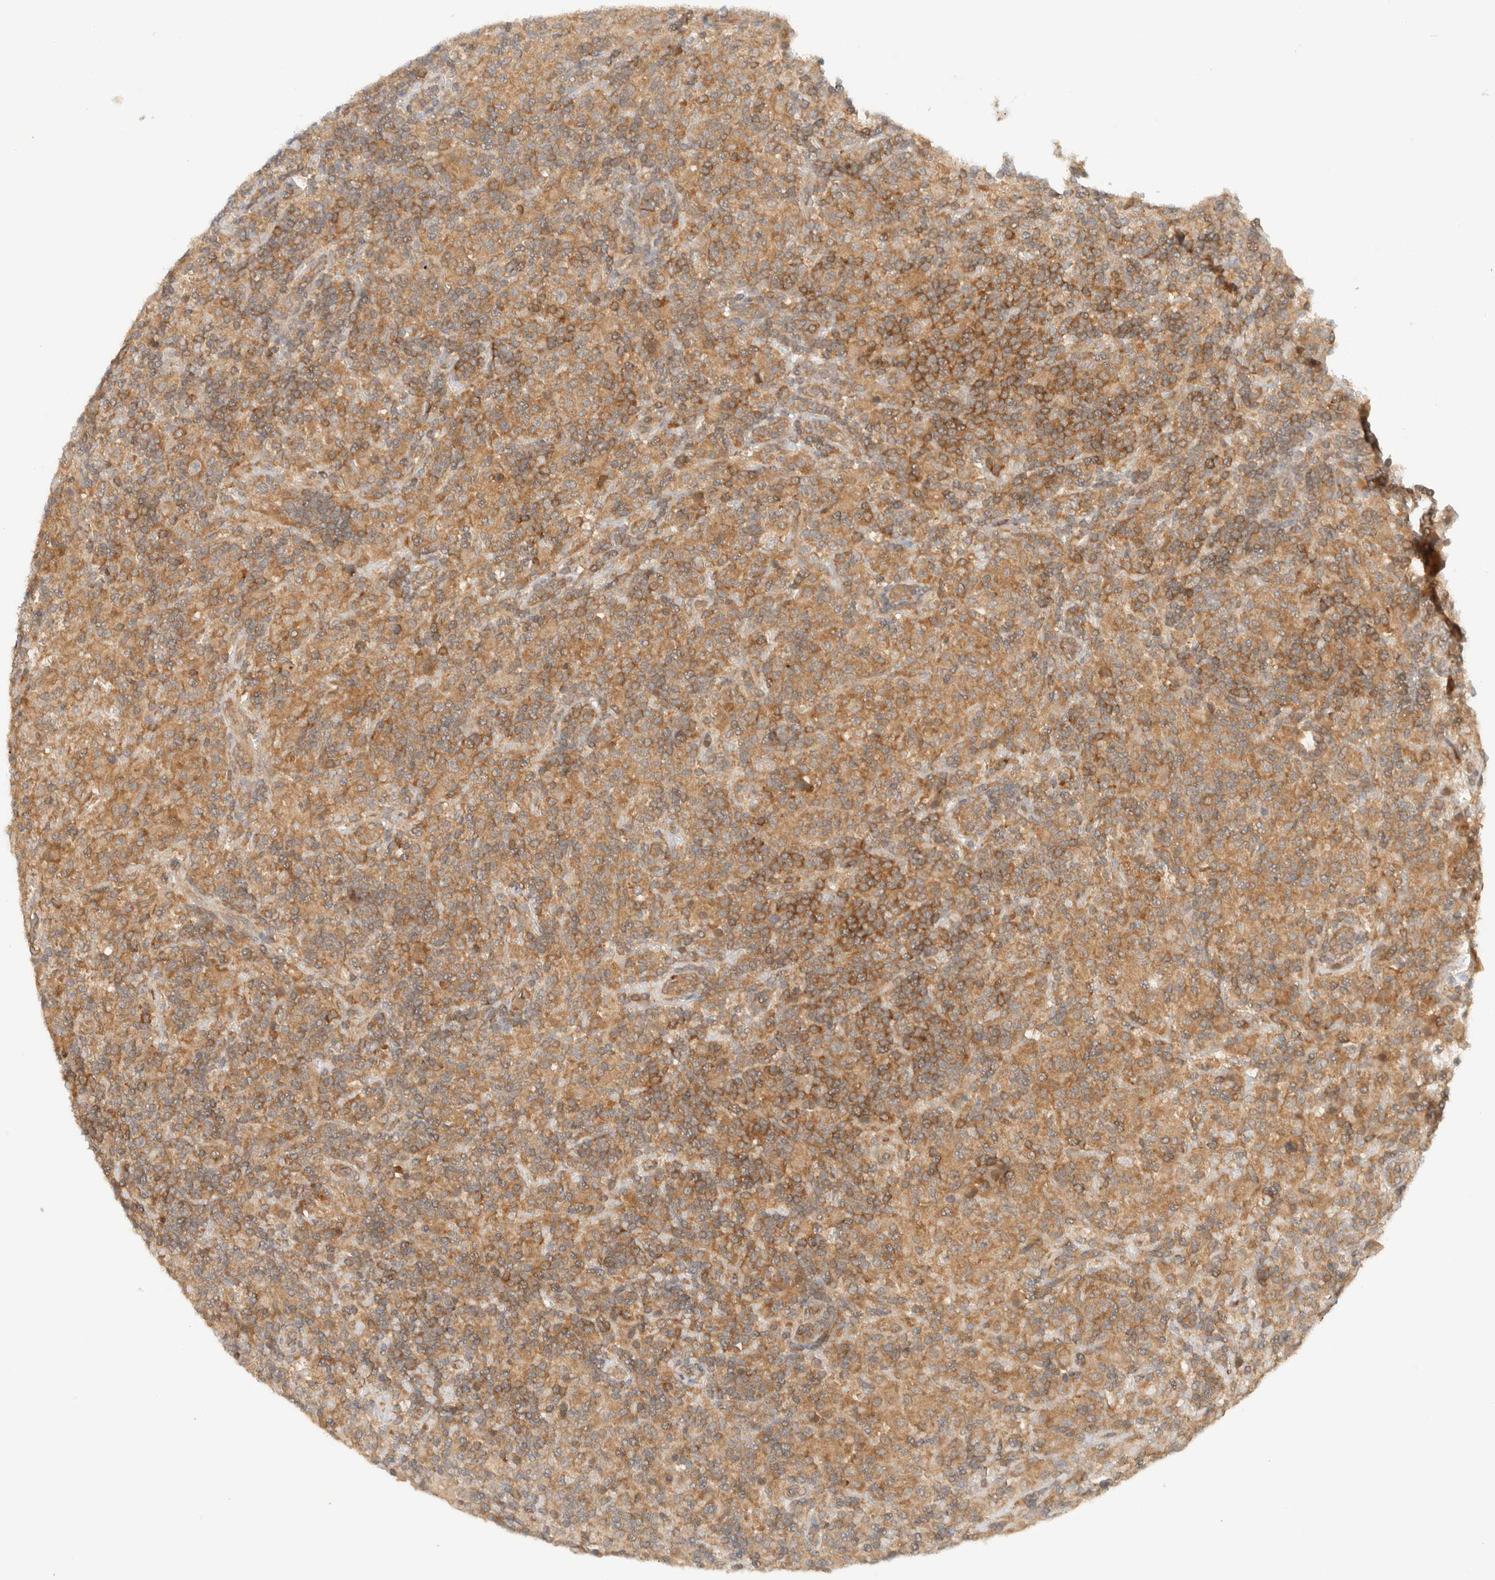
{"staining": {"intensity": "moderate", "quantity": ">75%", "location": "cytoplasmic/membranous"}, "tissue": "lymphoma", "cell_type": "Tumor cells", "image_type": "cancer", "snomed": [{"axis": "morphology", "description": "Hodgkin's disease, NOS"}, {"axis": "topography", "description": "Lymph node"}], "caption": "Lymphoma stained for a protein (brown) shows moderate cytoplasmic/membranous positive expression in approximately >75% of tumor cells.", "gene": "ARFGEF2", "patient": {"sex": "male", "age": 70}}